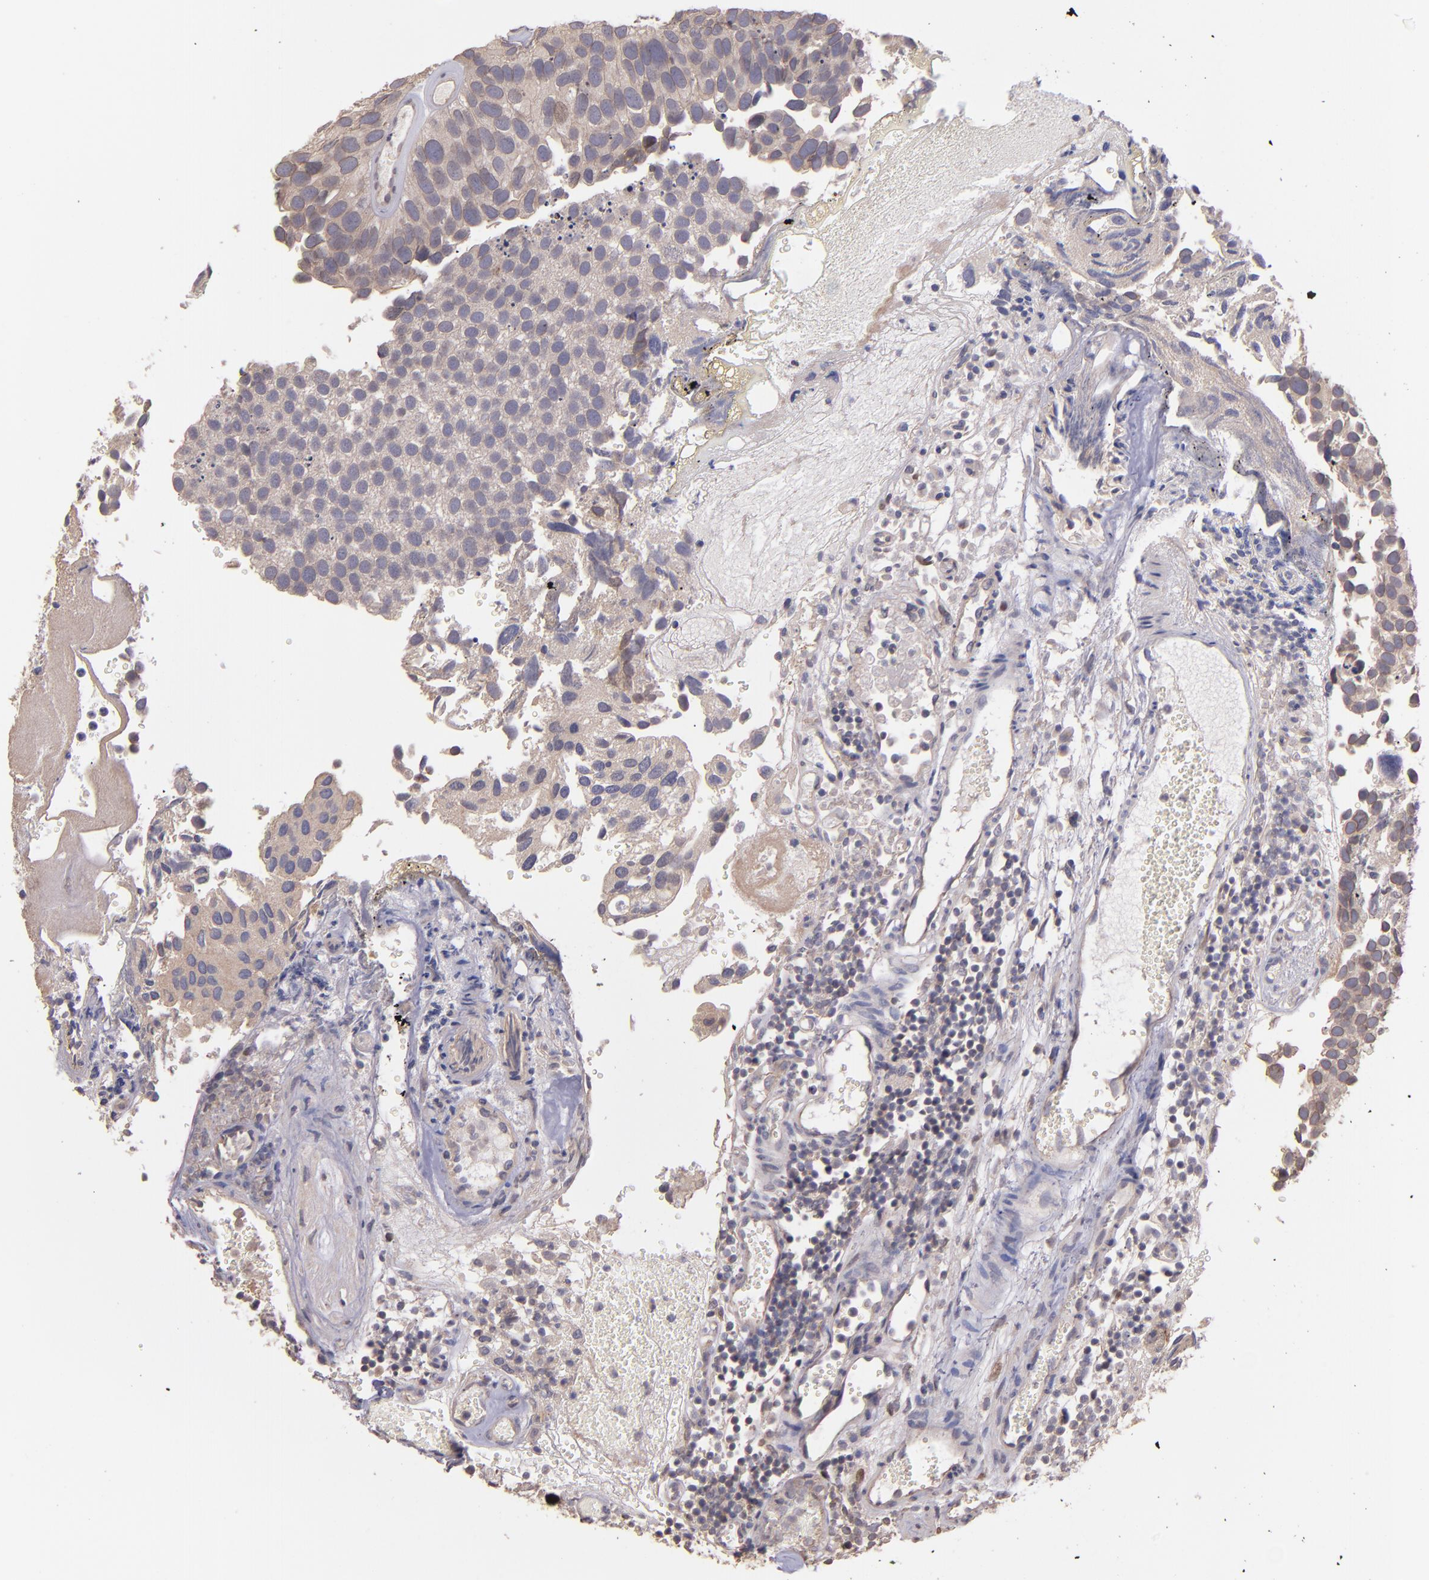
{"staining": {"intensity": "weak", "quantity": "25%-75%", "location": "cytoplasmic/membranous"}, "tissue": "urothelial cancer", "cell_type": "Tumor cells", "image_type": "cancer", "snomed": [{"axis": "morphology", "description": "Urothelial carcinoma, High grade"}, {"axis": "topography", "description": "Urinary bladder"}], "caption": "Immunohistochemistry (IHC) (DAB (3,3'-diaminobenzidine)) staining of human urothelial carcinoma (high-grade) demonstrates weak cytoplasmic/membranous protein staining in approximately 25%-75% of tumor cells. The staining is performed using DAB (3,3'-diaminobenzidine) brown chromogen to label protein expression. The nuclei are counter-stained blue using hematoxylin.", "gene": "NUP62CL", "patient": {"sex": "male", "age": 72}}